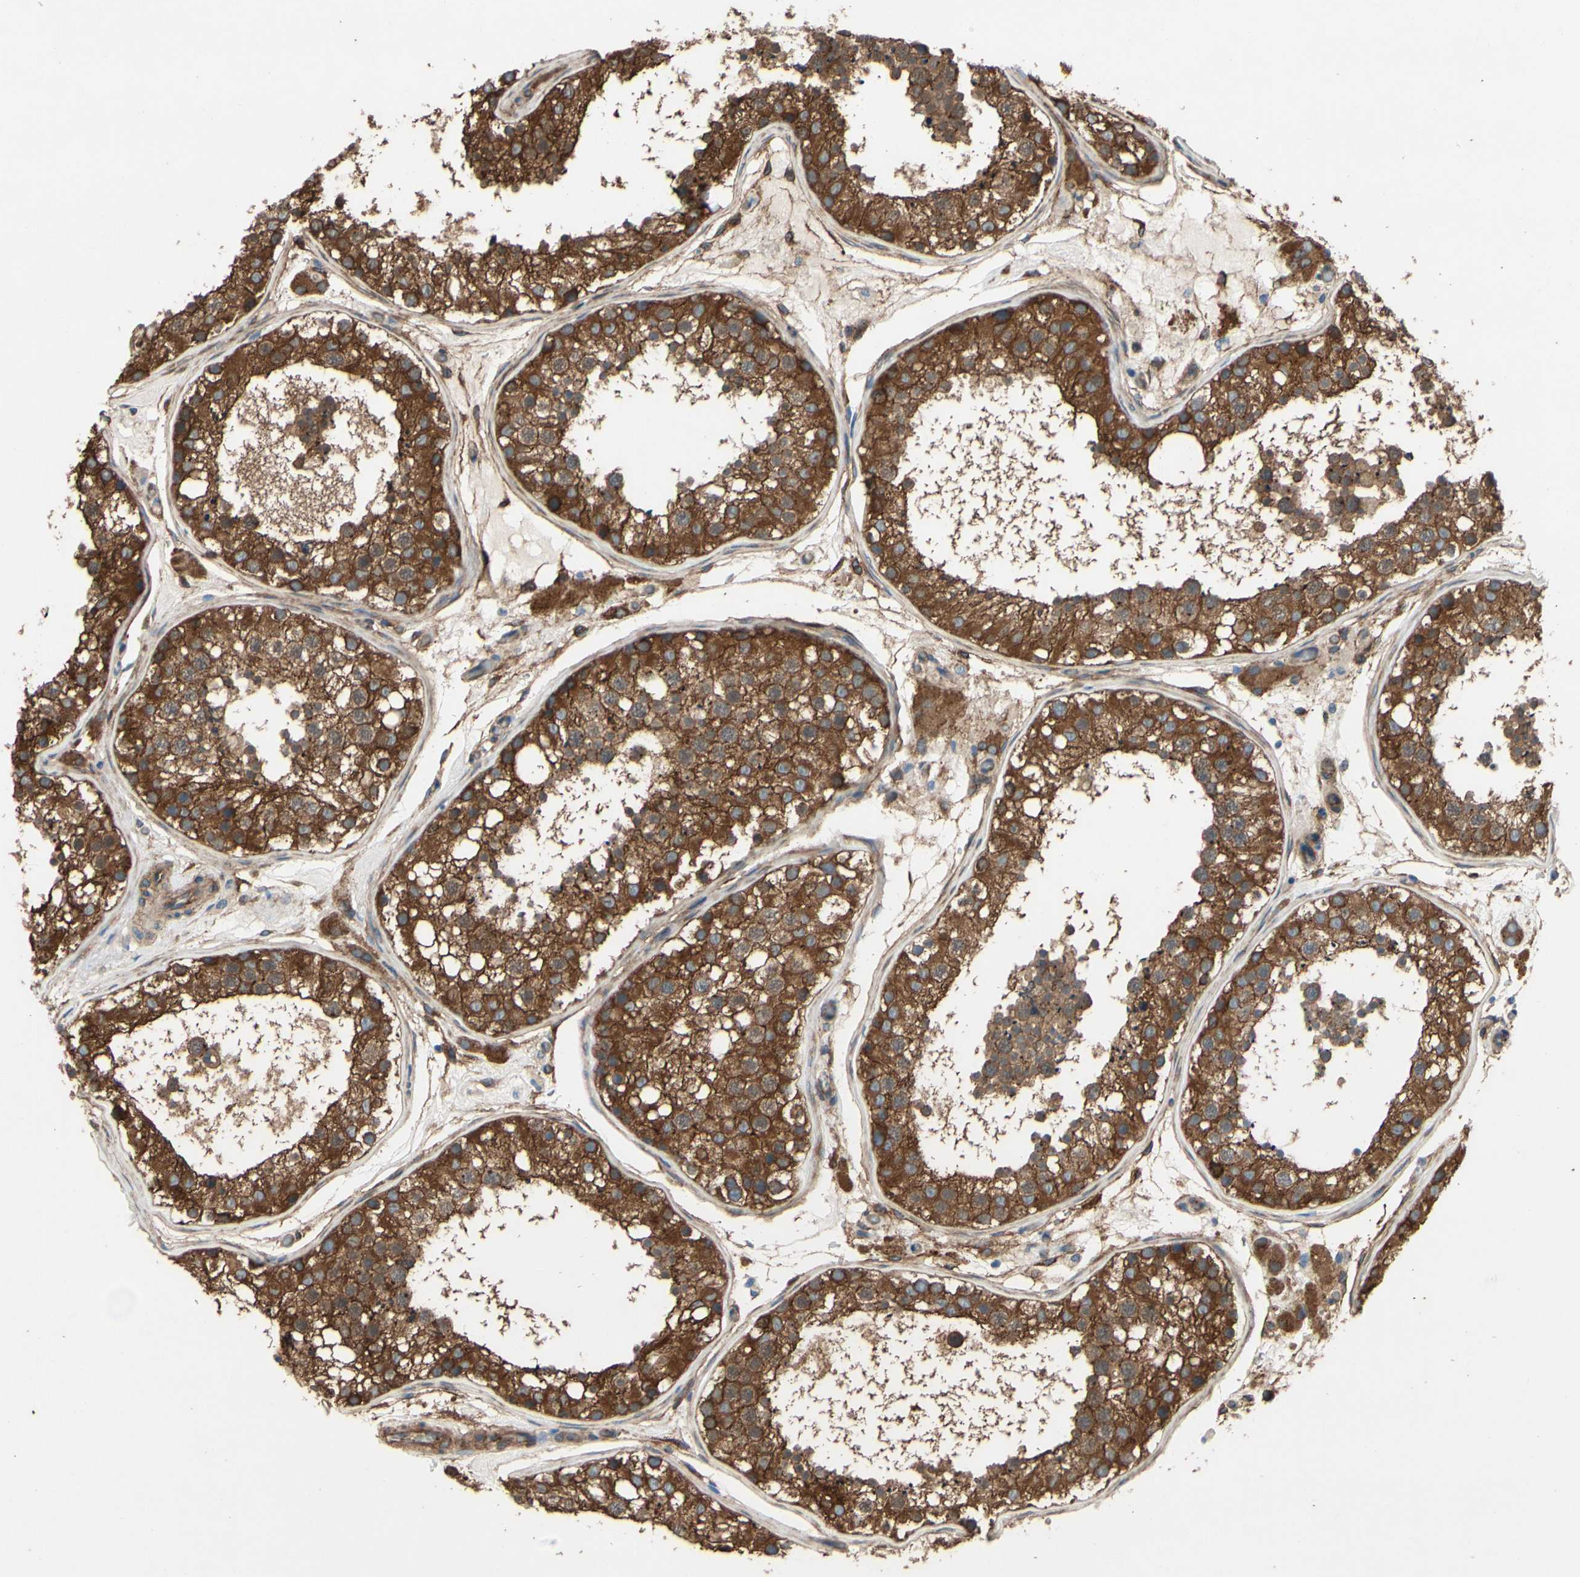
{"staining": {"intensity": "moderate", "quantity": ">75%", "location": "cytoplasmic/membranous"}, "tissue": "testis", "cell_type": "Cells in seminiferous ducts", "image_type": "normal", "snomed": [{"axis": "morphology", "description": "Normal tissue, NOS"}, {"axis": "topography", "description": "Testis"}, {"axis": "topography", "description": "Epididymis"}], "caption": "Immunohistochemistry (IHC) (DAB) staining of normal testis shows moderate cytoplasmic/membranous protein positivity in about >75% of cells in seminiferous ducts.", "gene": "CTTNBP2", "patient": {"sex": "male", "age": 26}}